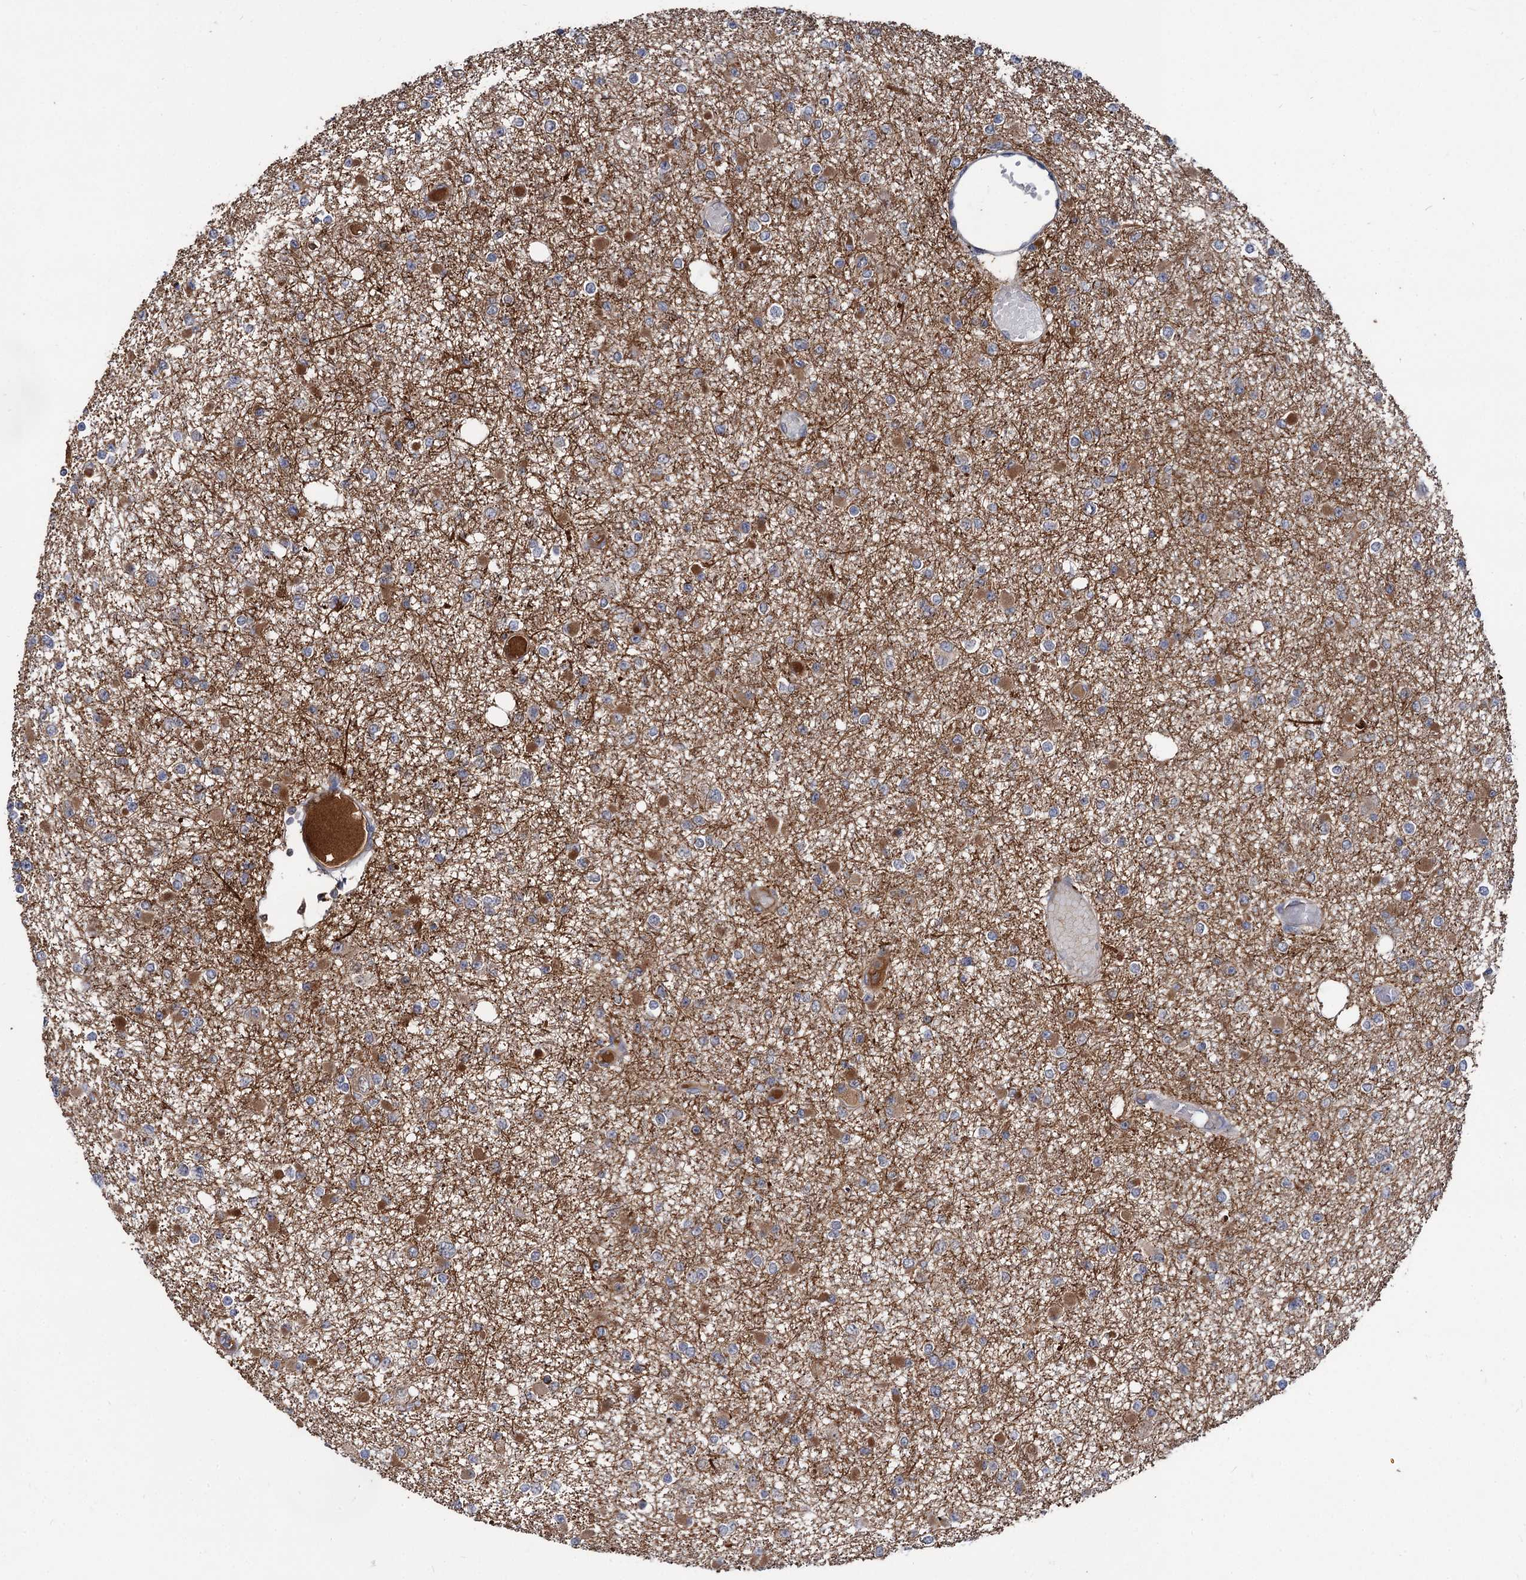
{"staining": {"intensity": "moderate", "quantity": "<25%", "location": "cytoplasmic/membranous"}, "tissue": "glioma", "cell_type": "Tumor cells", "image_type": "cancer", "snomed": [{"axis": "morphology", "description": "Glioma, malignant, Low grade"}, {"axis": "topography", "description": "Brain"}], "caption": "Low-grade glioma (malignant) tissue demonstrates moderate cytoplasmic/membranous expression in about <25% of tumor cells", "gene": "TEX9", "patient": {"sex": "female", "age": 22}}